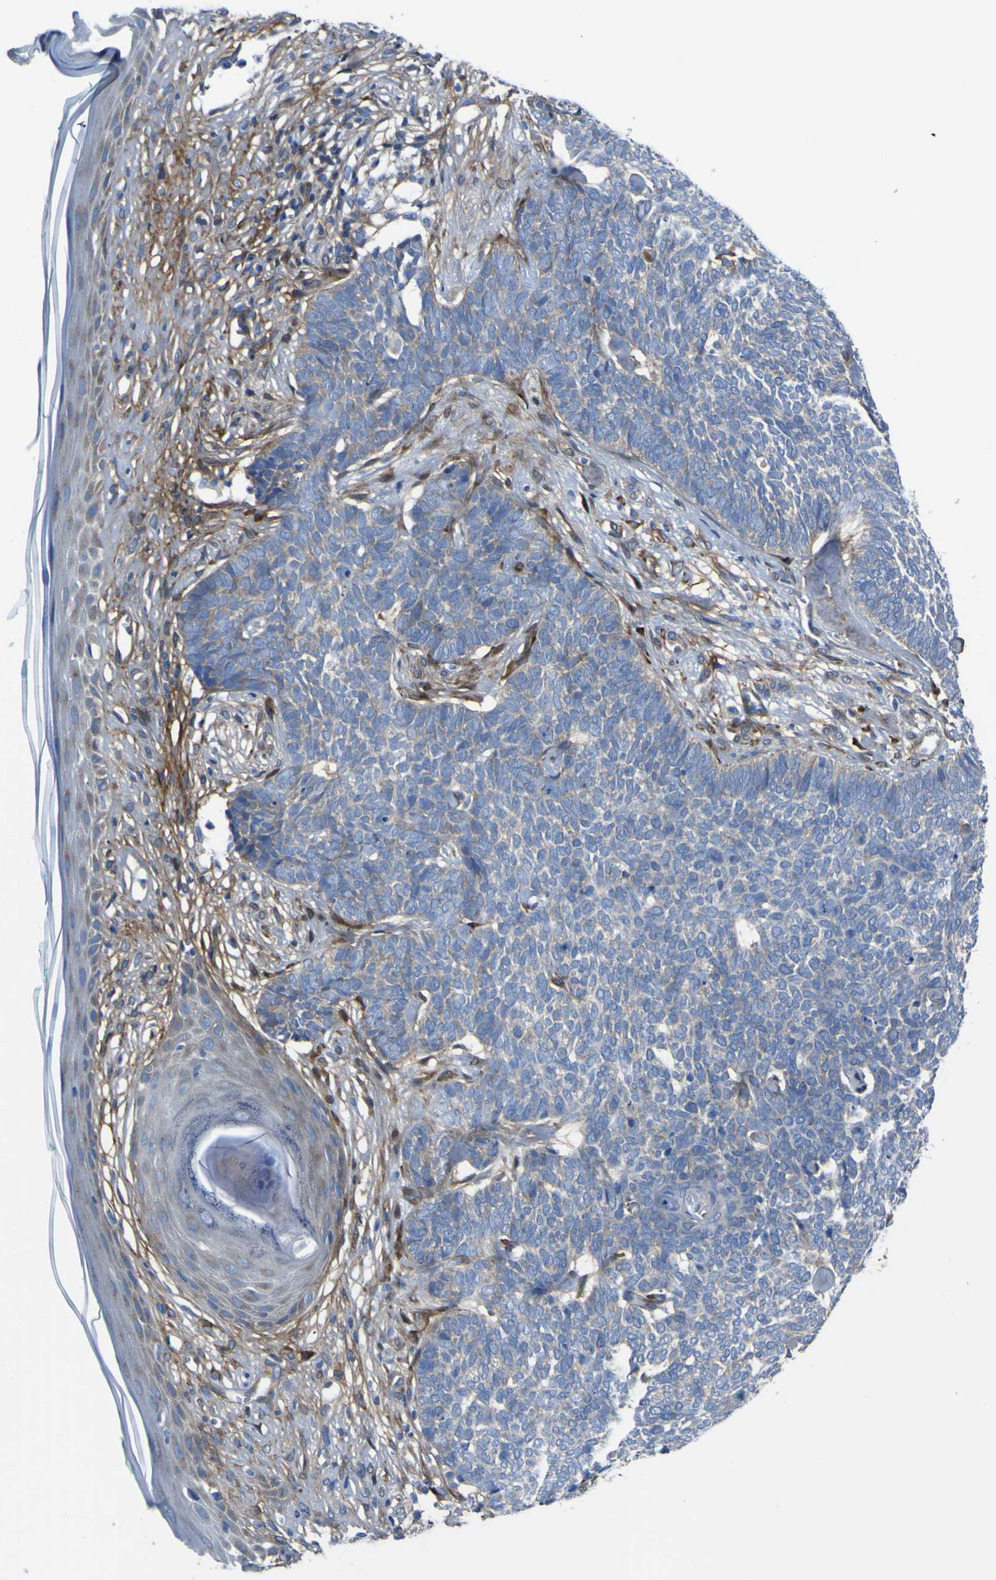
{"staining": {"intensity": "moderate", "quantity": "25%-75%", "location": "cytoplasmic/membranous"}, "tissue": "skin cancer", "cell_type": "Tumor cells", "image_type": "cancer", "snomed": [{"axis": "morphology", "description": "Basal cell carcinoma"}, {"axis": "topography", "description": "Skin"}], "caption": "A brown stain labels moderate cytoplasmic/membranous positivity of a protein in human skin cancer tumor cells.", "gene": "LRRN1", "patient": {"sex": "female", "age": 84}}